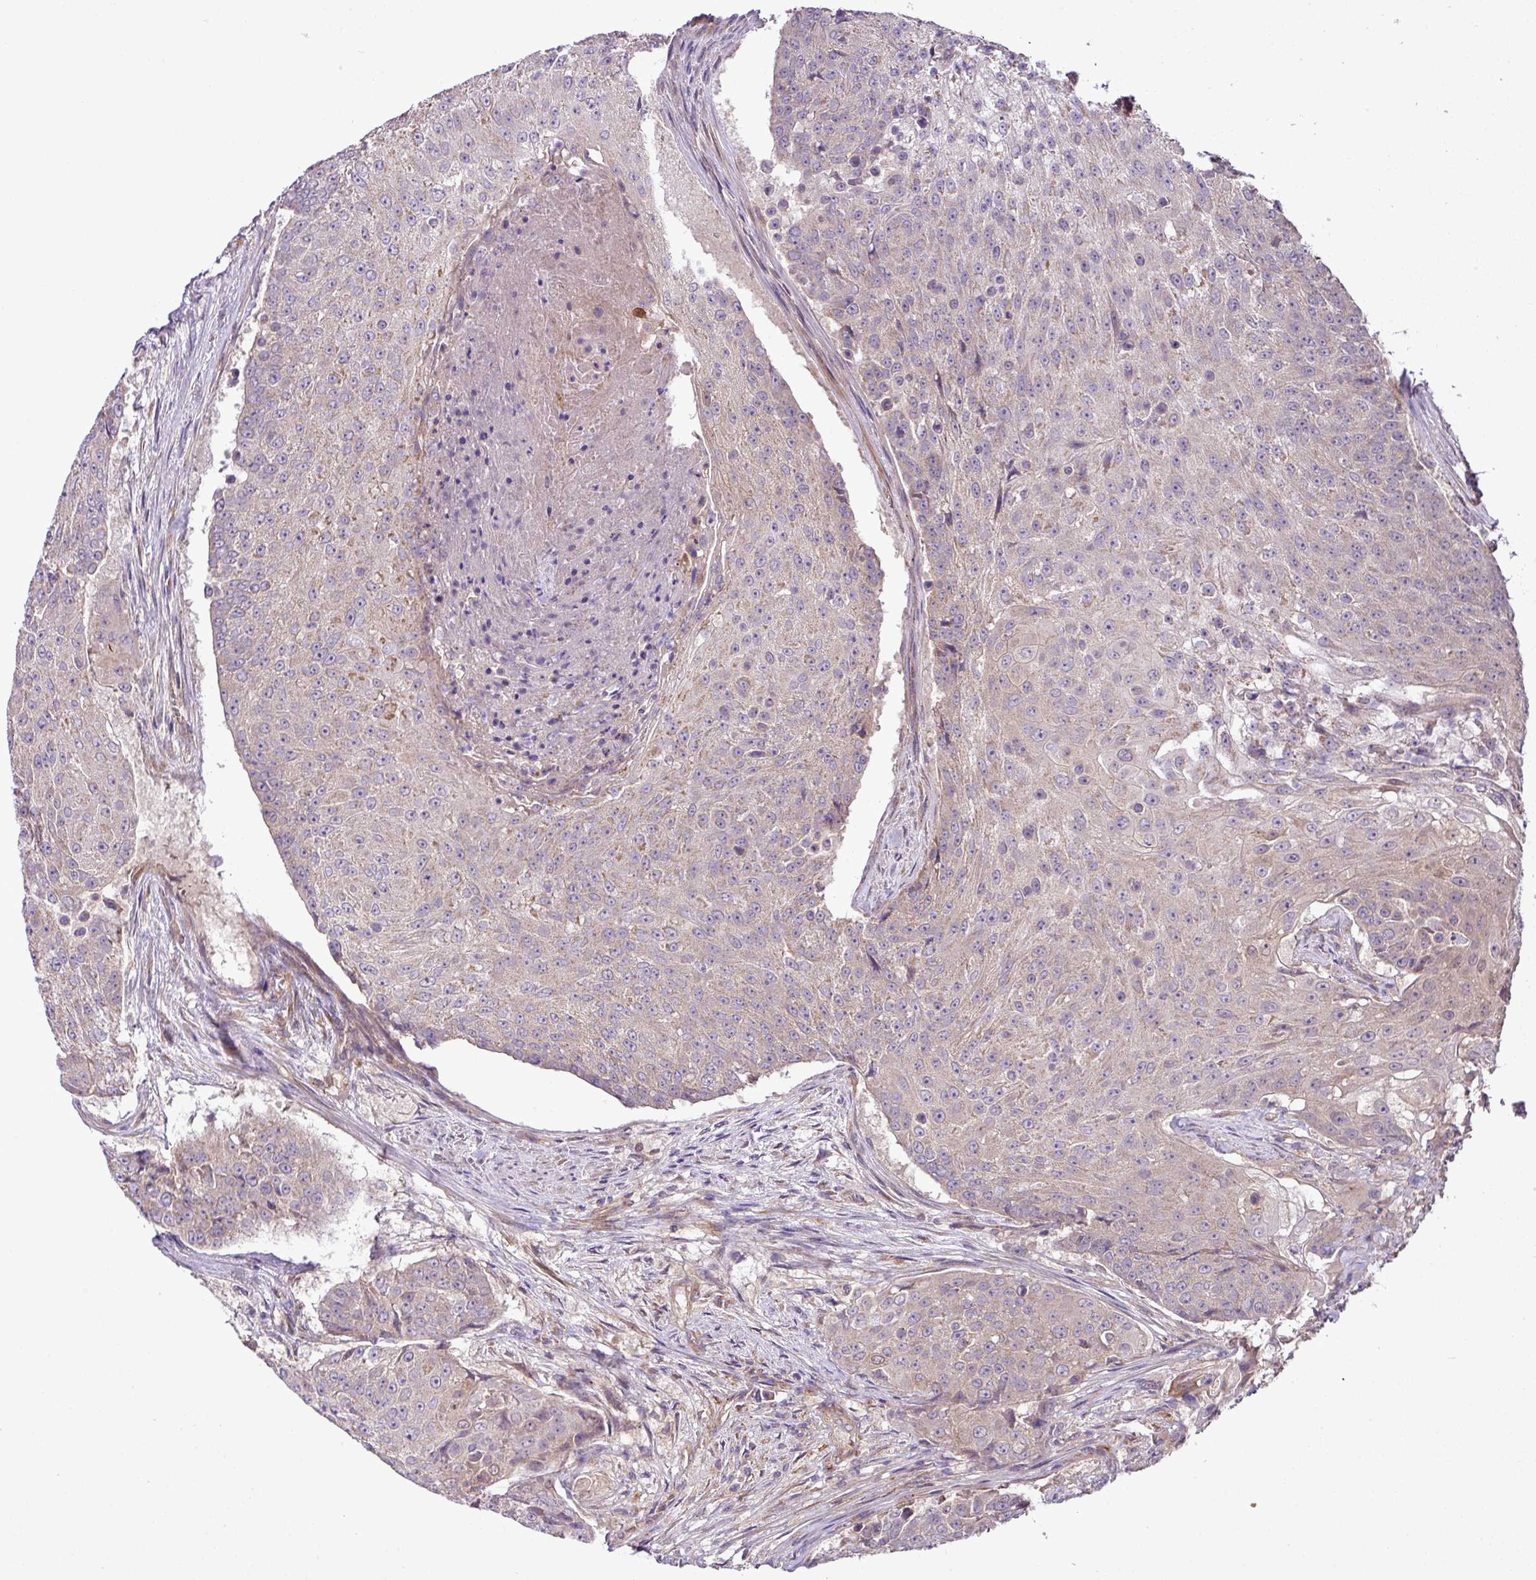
{"staining": {"intensity": "weak", "quantity": "25%-75%", "location": "cytoplasmic/membranous"}, "tissue": "urothelial cancer", "cell_type": "Tumor cells", "image_type": "cancer", "snomed": [{"axis": "morphology", "description": "Urothelial carcinoma, High grade"}, {"axis": "topography", "description": "Urinary bladder"}], "caption": "IHC histopathology image of neoplastic tissue: urothelial carcinoma (high-grade) stained using IHC shows low levels of weak protein expression localized specifically in the cytoplasmic/membranous of tumor cells, appearing as a cytoplasmic/membranous brown color.", "gene": "XIAP", "patient": {"sex": "female", "age": 63}}